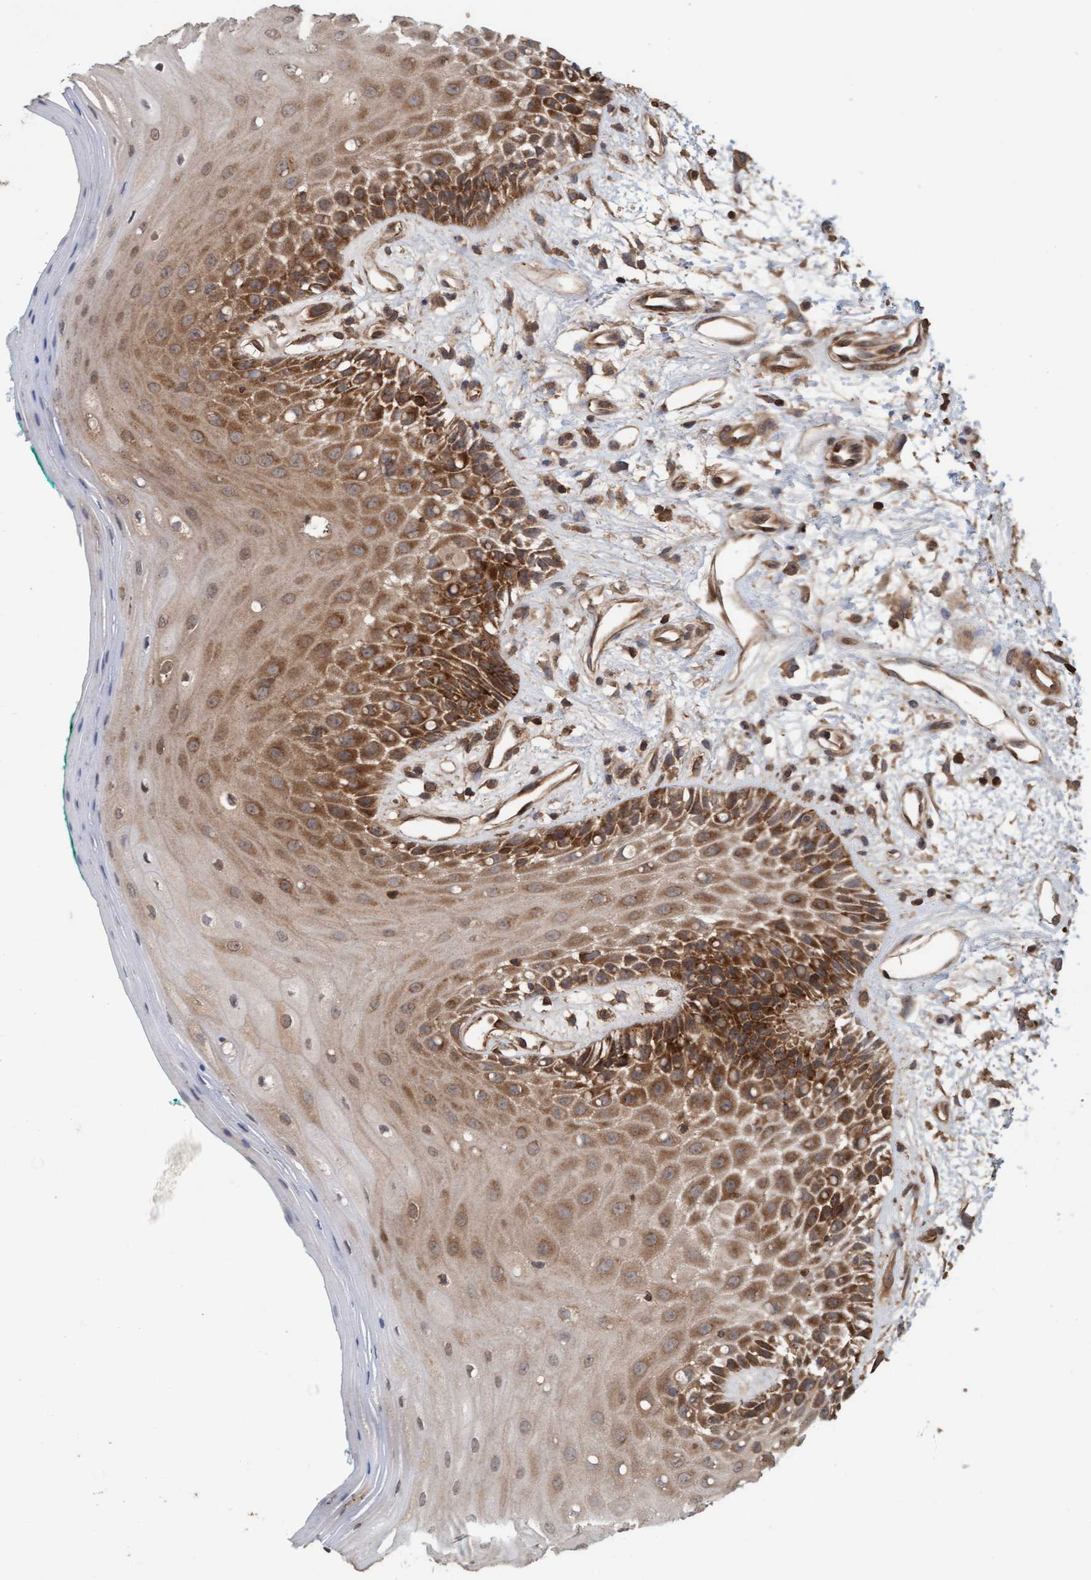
{"staining": {"intensity": "strong", "quantity": ">75%", "location": "cytoplasmic/membranous"}, "tissue": "oral mucosa", "cell_type": "Squamous epithelial cells", "image_type": "normal", "snomed": [{"axis": "morphology", "description": "Normal tissue, NOS"}, {"axis": "morphology", "description": "Squamous cell carcinoma, NOS"}, {"axis": "topography", "description": "Skeletal muscle"}, {"axis": "topography", "description": "Oral tissue"}, {"axis": "topography", "description": "Head-Neck"}], "caption": "Oral mucosa stained with DAB (3,3'-diaminobenzidine) immunohistochemistry shows high levels of strong cytoplasmic/membranous positivity in approximately >75% of squamous epithelial cells.", "gene": "FXR2", "patient": {"sex": "female", "age": 84}}